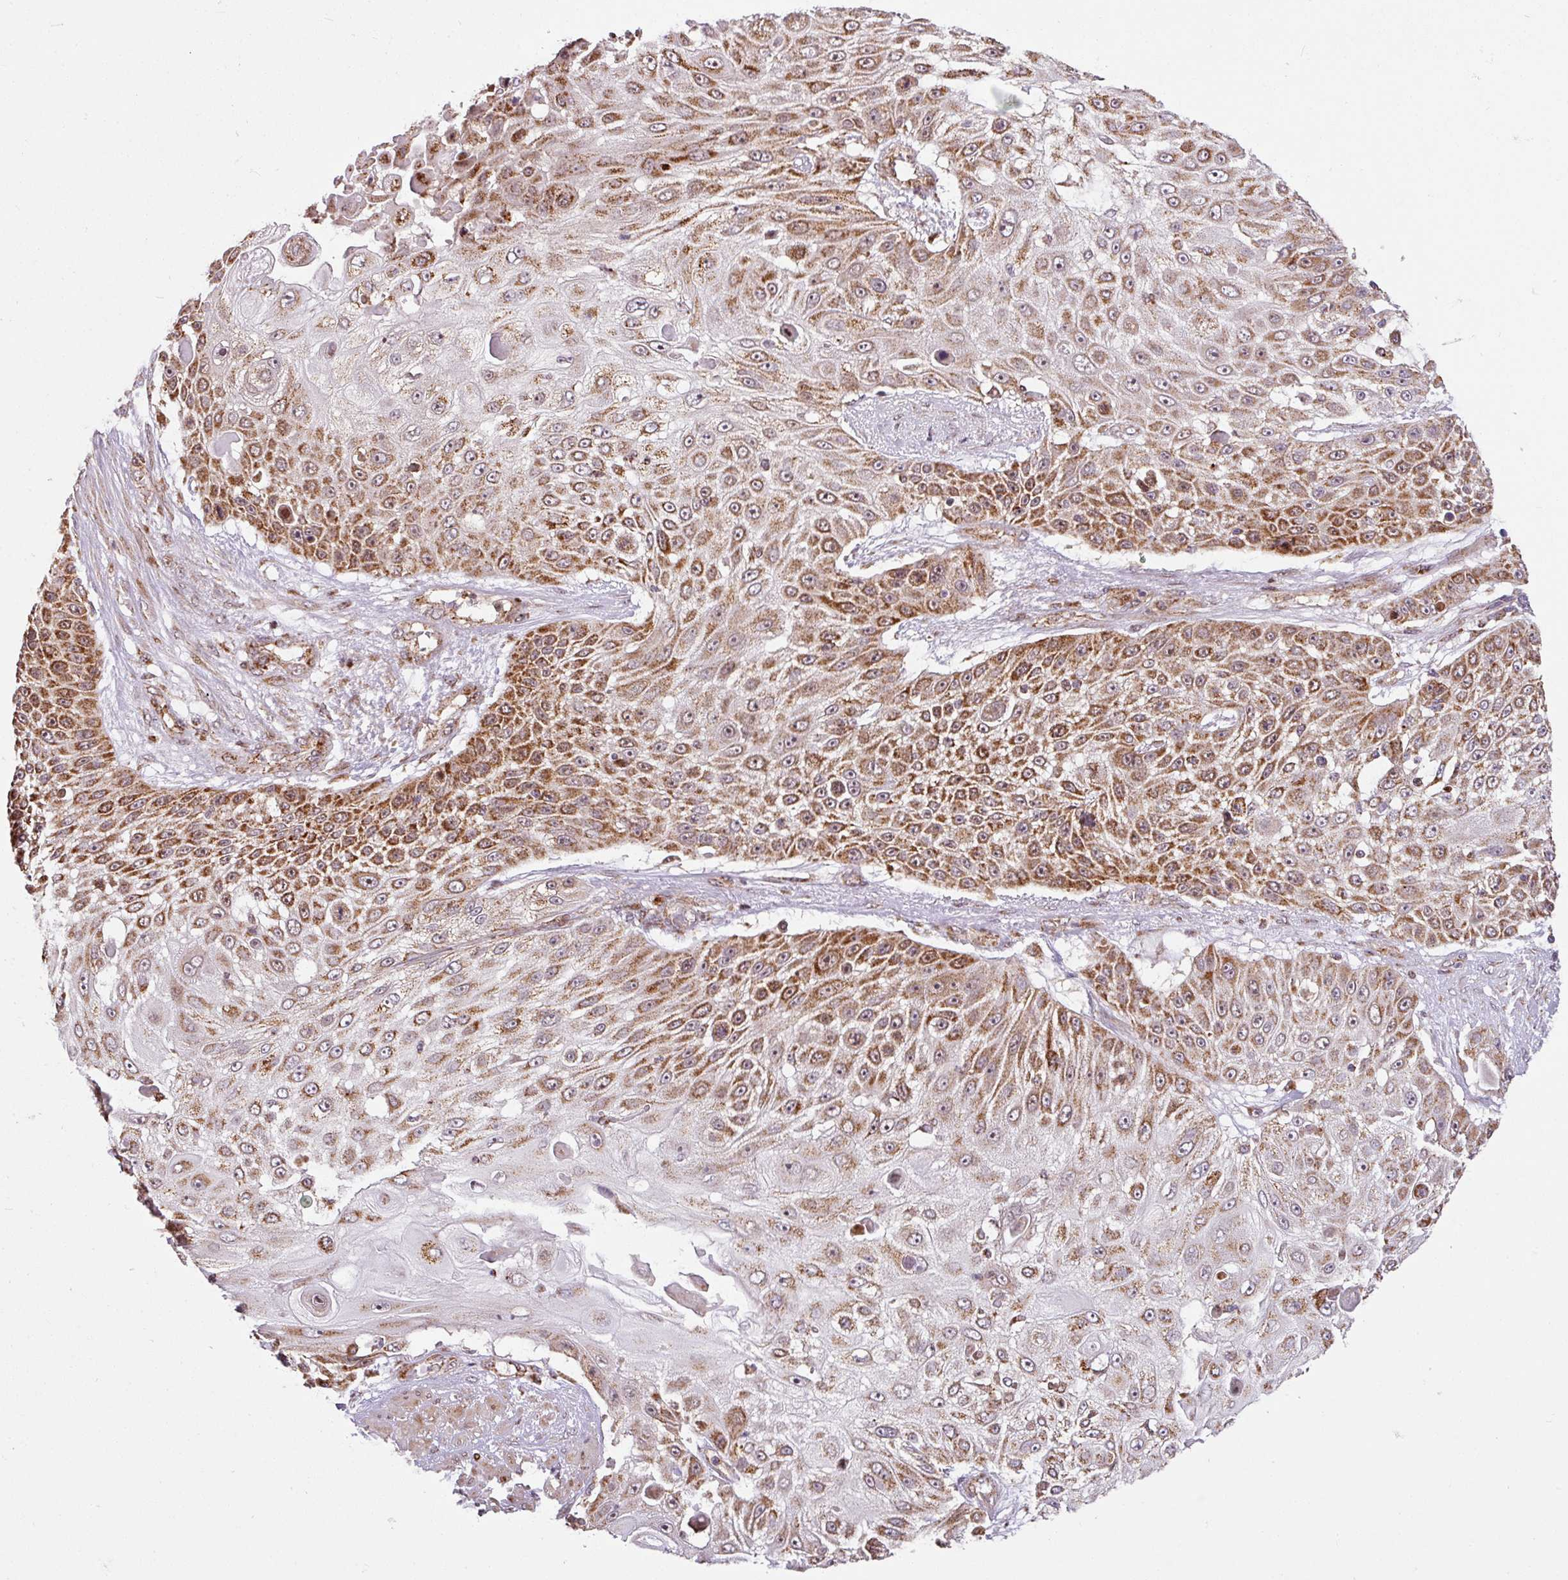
{"staining": {"intensity": "strong", "quantity": ">75%", "location": "cytoplasmic/membranous"}, "tissue": "skin cancer", "cell_type": "Tumor cells", "image_type": "cancer", "snomed": [{"axis": "morphology", "description": "Squamous cell carcinoma, NOS"}, {"axis": "topography", "description": "Skin"}], "caption": "Human skin cancer (squamous cell carcinoma) stained with a protein marker shows strong staining in tumor cells.", "gene": "SARS2", "patient": {"sex": "female", "age": 86}}